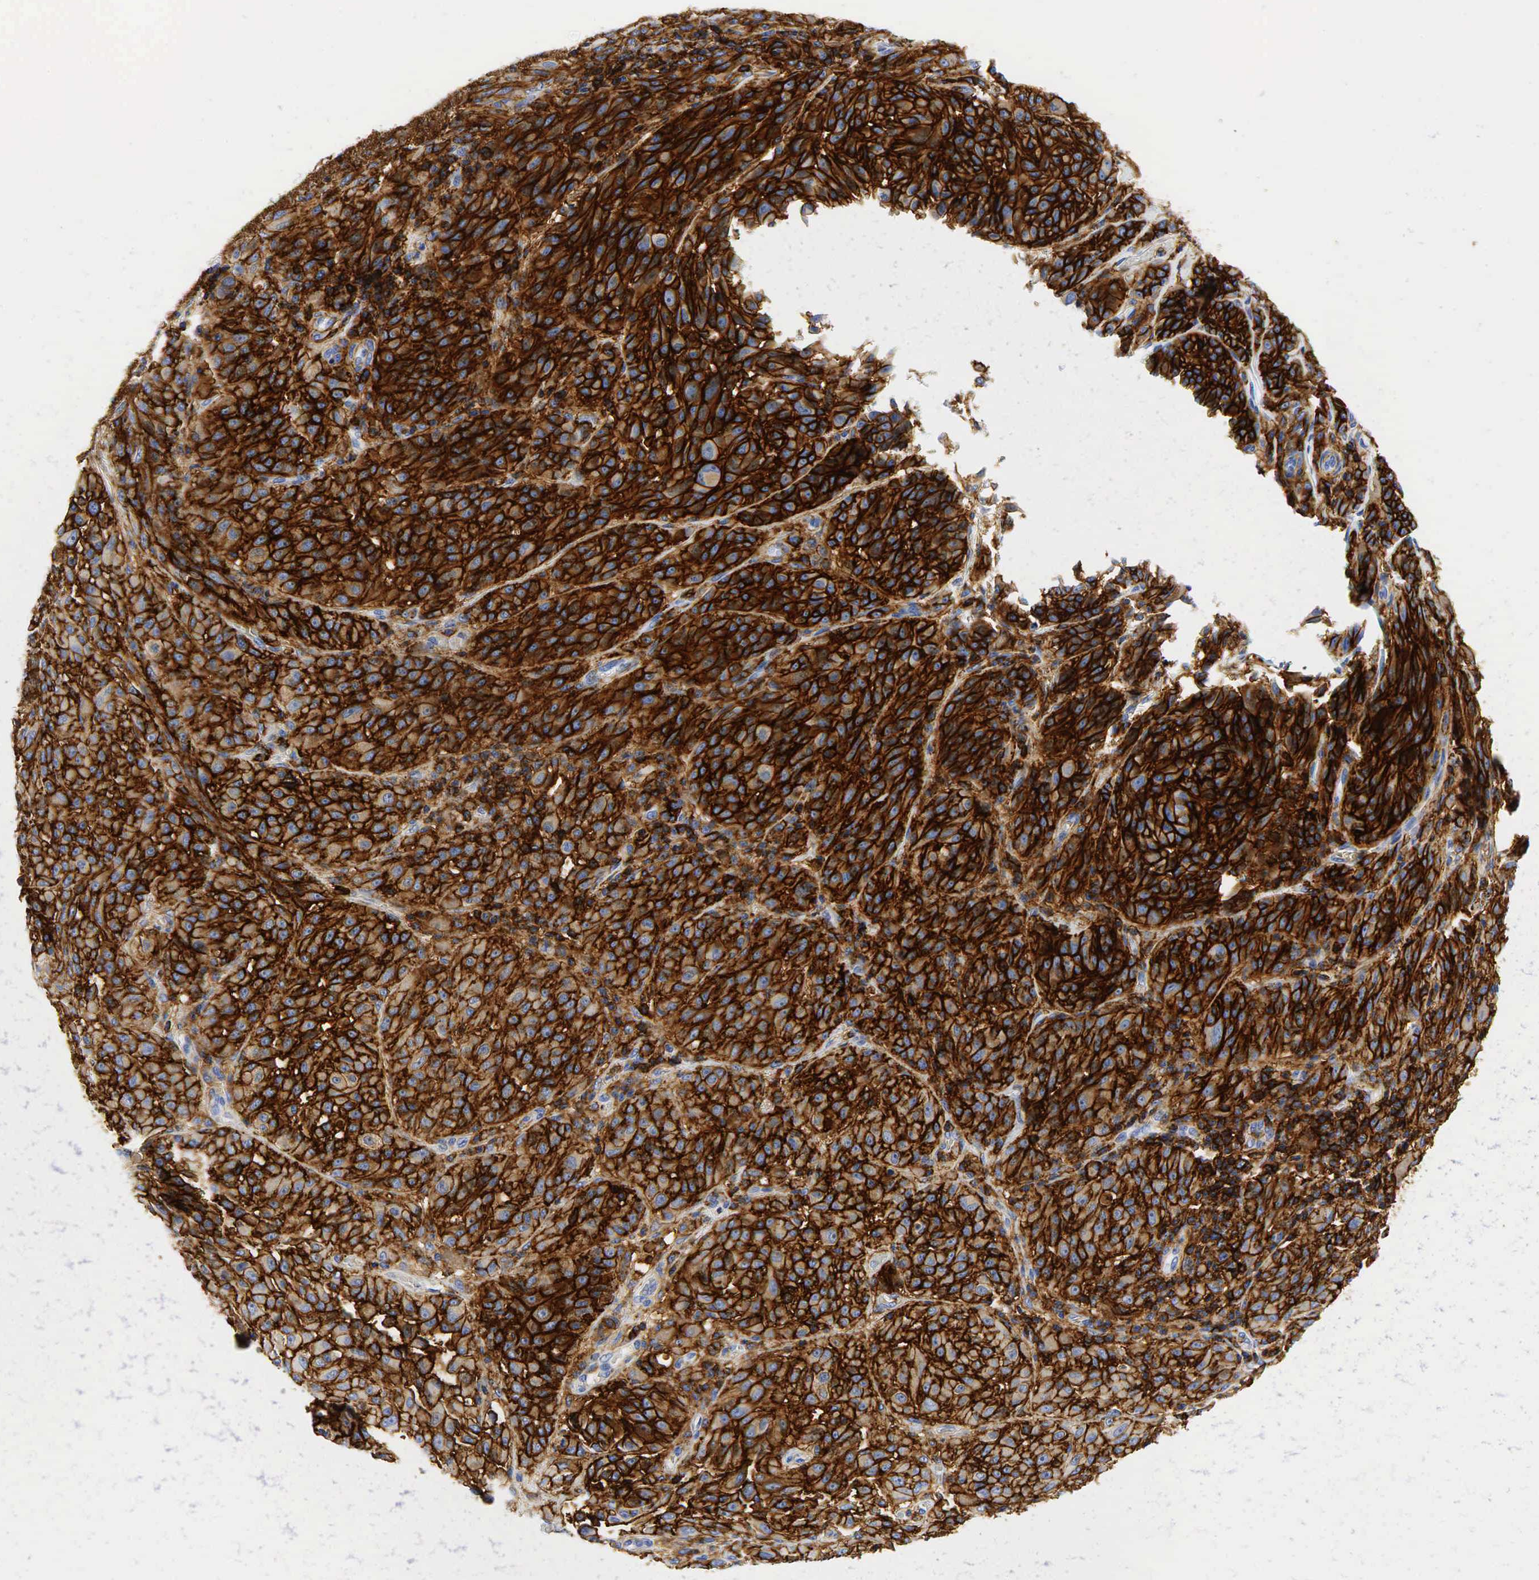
{"staining": {"intensity": "strong", "quantity": ">75%", "location": "cytoplasmic/membranous"}, "tissue": "melanoma", "cell_type": "Tumor cells", "image_type": "cancer", "snomed": [{"axis": "morphology", "description": "Malignant melanoma, NOS"}, {"axis": "topography", "description": "Skin"}], "caption": "Protein analysis of melanoma tissue exhibits strong cytoplasmic/membranous expression in about >75% of tumor cells. (Brightfield microscopy of DAB IHC at high magnification).", "gene": "CD44", "patient": {"sex": "male", "age": 44}}